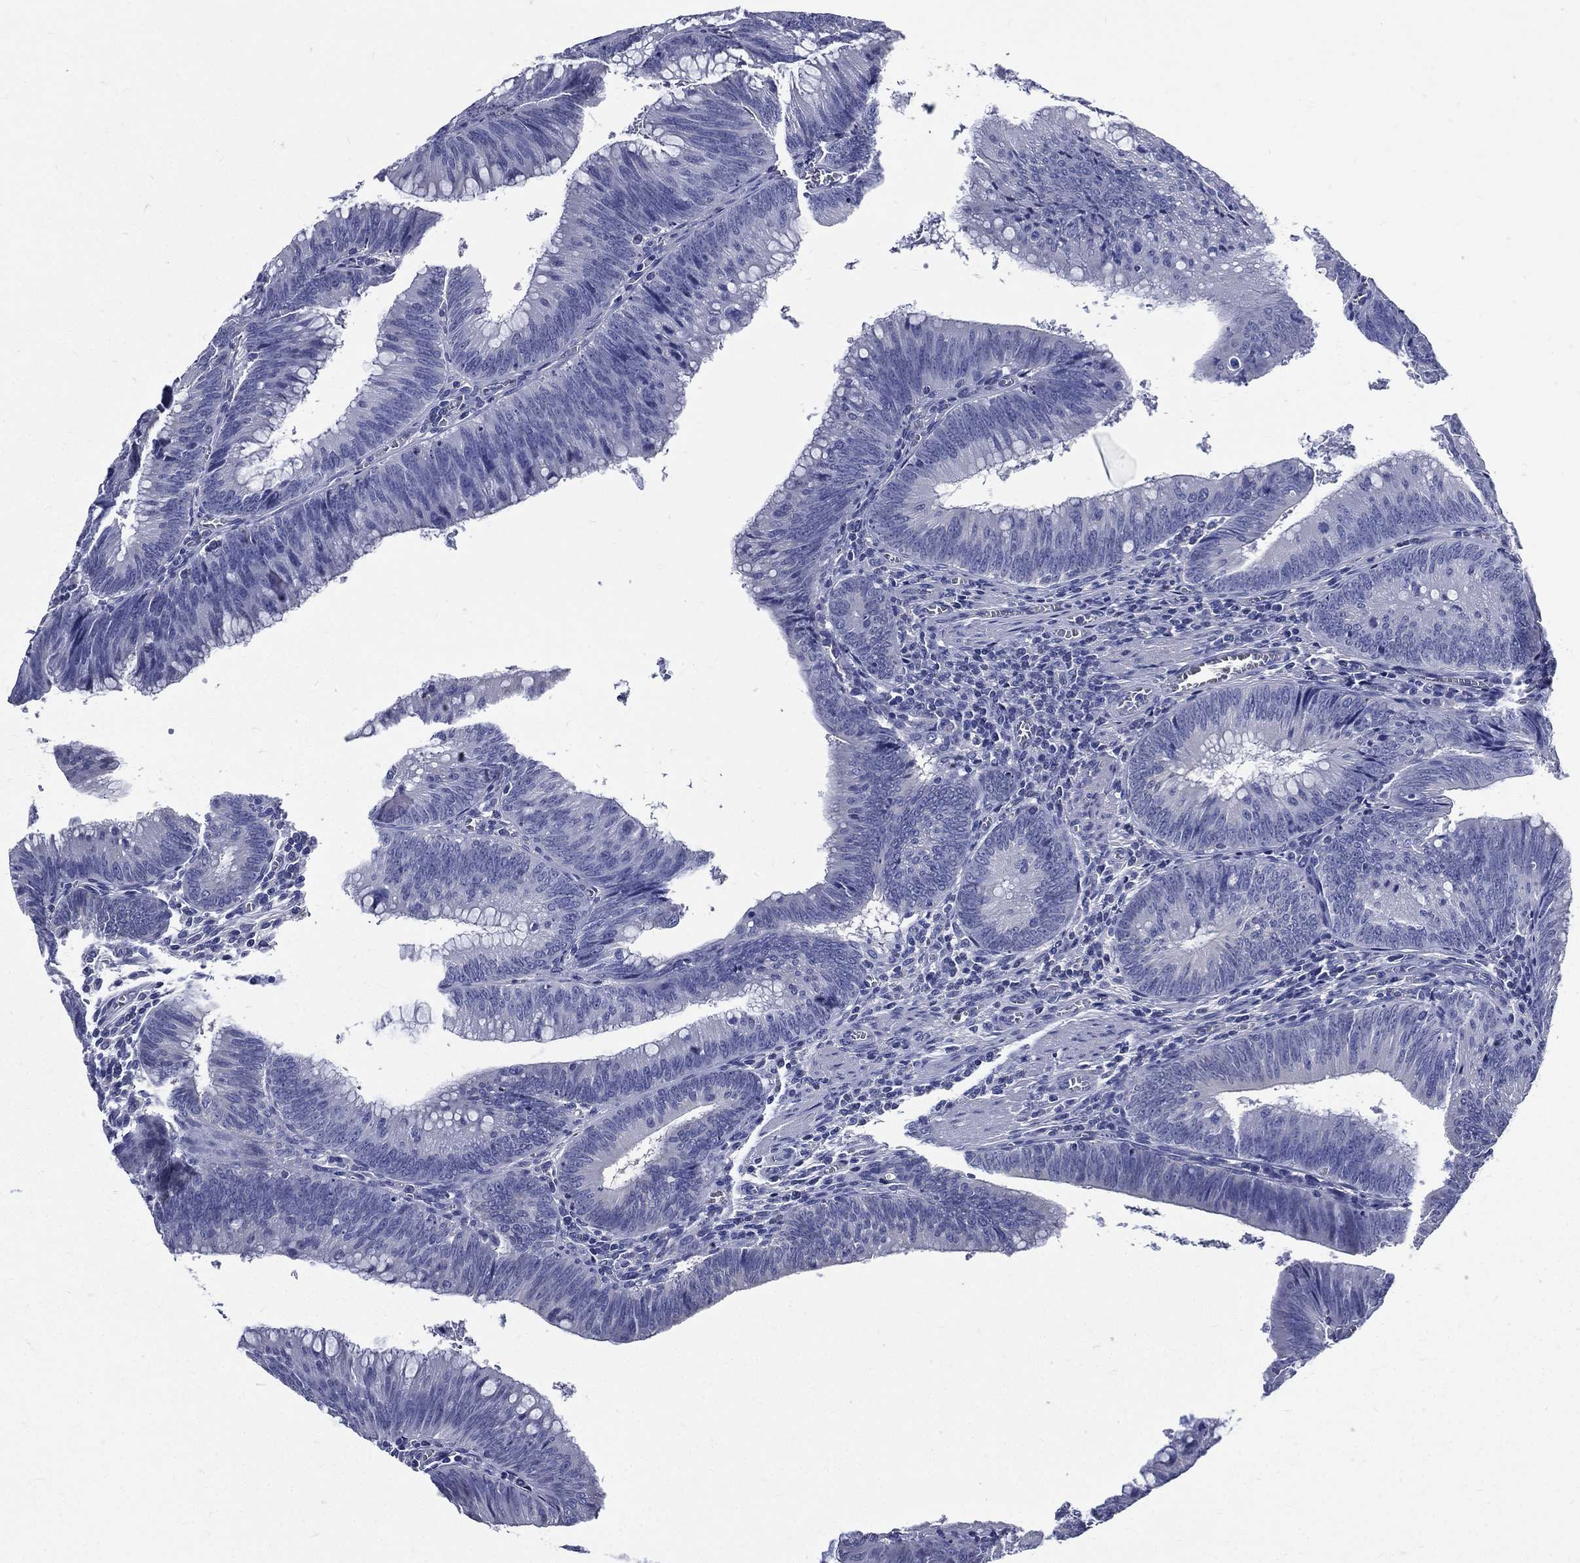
{"staining": {"intensity": "negative", "quantity": "none", "location": "none"}, "tissue": "colorectal cancer", "cell_type": "Tumor cells", "image_type": "cancer", "snomed": [{"axis": "morphology", "description": "Adenocarcinoma, NOS"}, {"axis": "topography", "description": "Rectum"}], "caption": "There is no significant positivity in tumor cells of colorectal cancer.", "gene": "DPYS", "patient": {"sex": "female", "age": 72}}